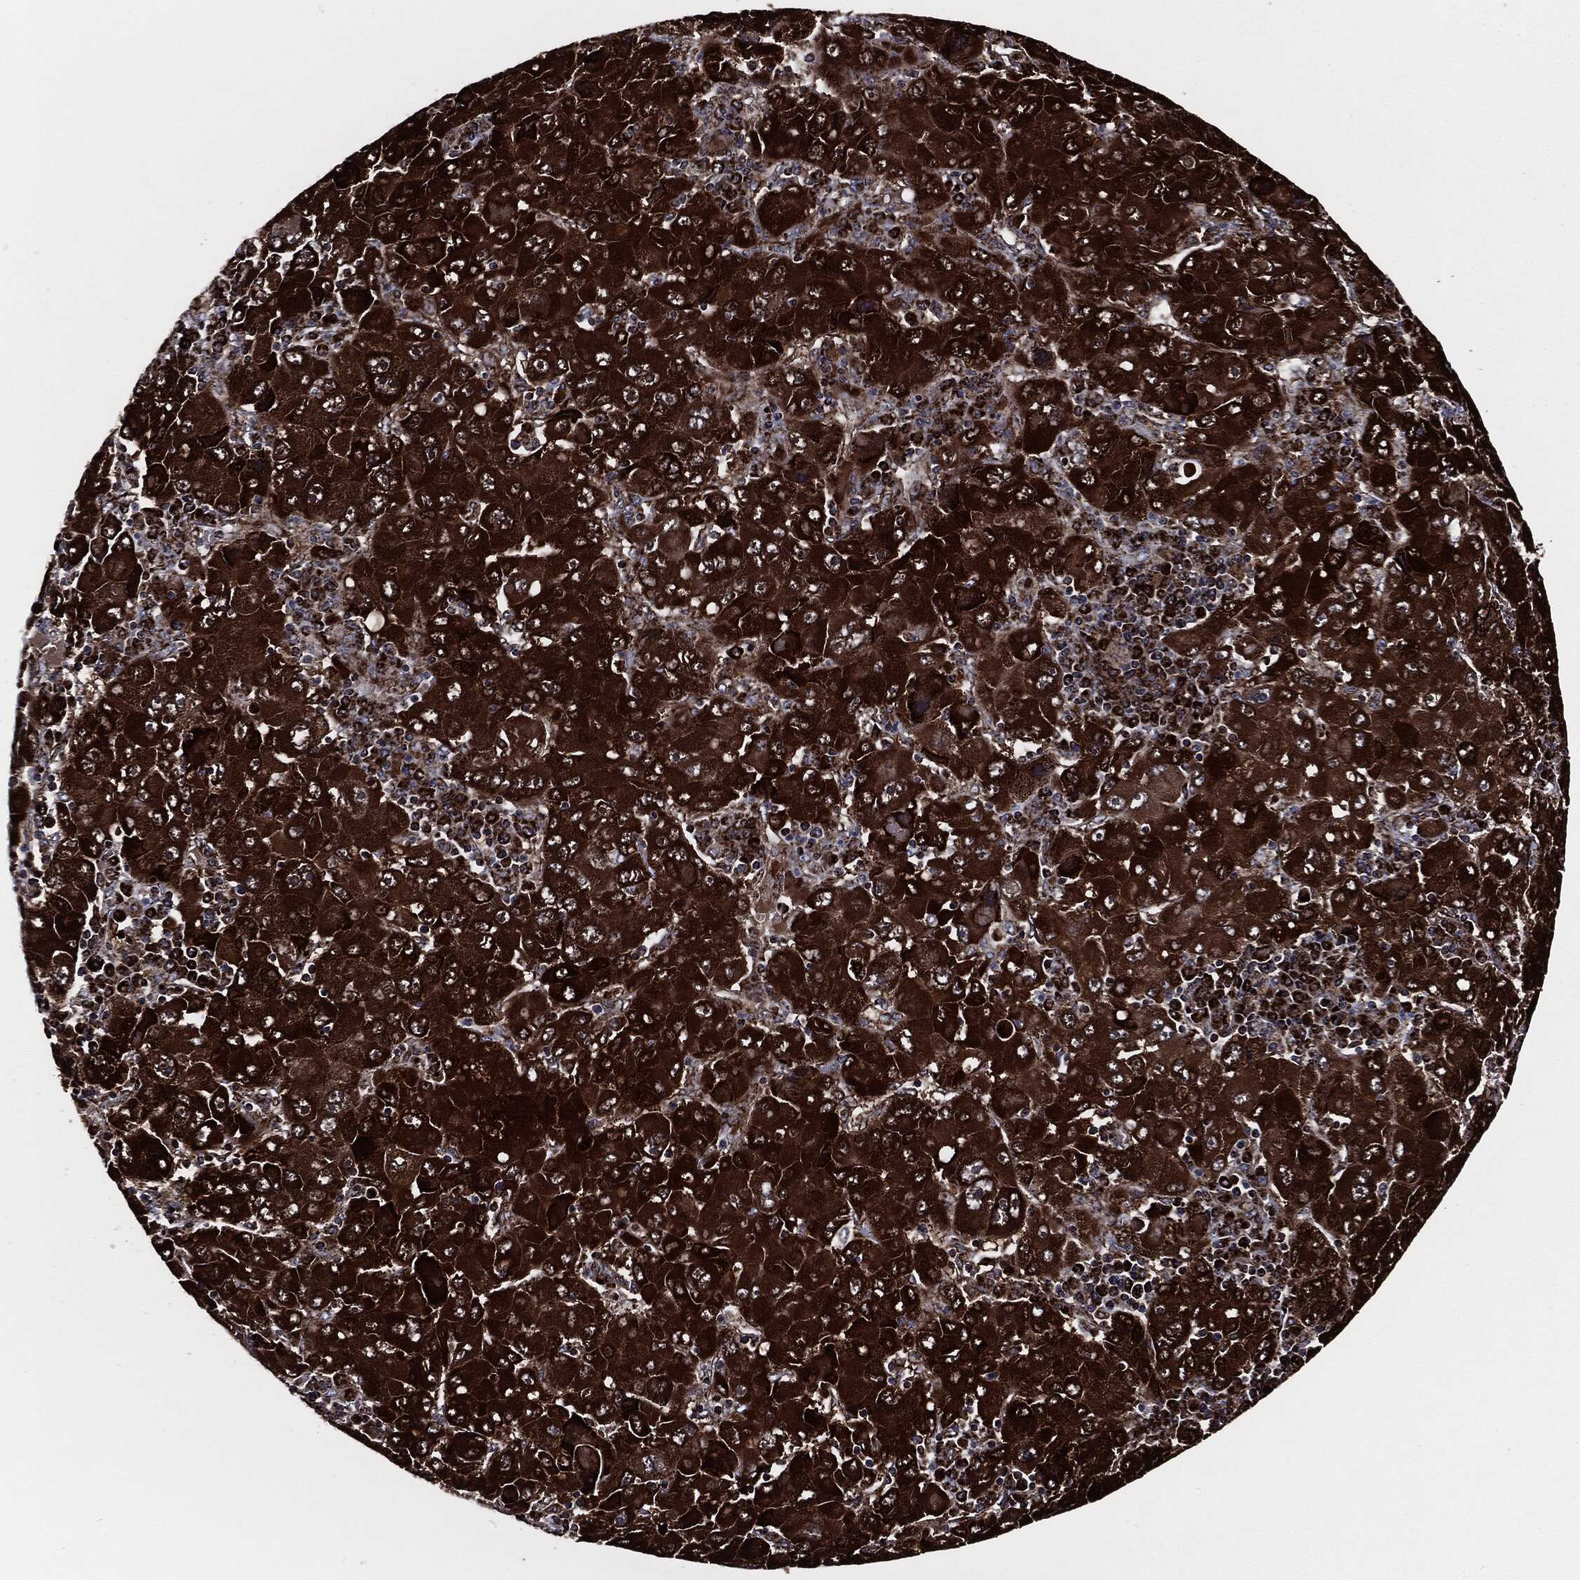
{"staining": {"intensity": "strong", "quantity": ">75%", "location": "cytoplasmic/membranous"}, "tissue": "liver cancer", "cell_type": "Tumor cells", "image_type": "cancer", "snomed": [{"axis": "morphology", "description": "Carcinoma, Hepatocellular, NOS"}, {"axis": "topography", "description": "Liver"}], "caption": "This image displays immunohistochemistry staining of human hepatocellular carcinoma (liver), with high strong cytoplasmic/membranous staining in about >75% of tumor cells.", "gene": "FH", "patient": {"sex": "male", "age": 75}}